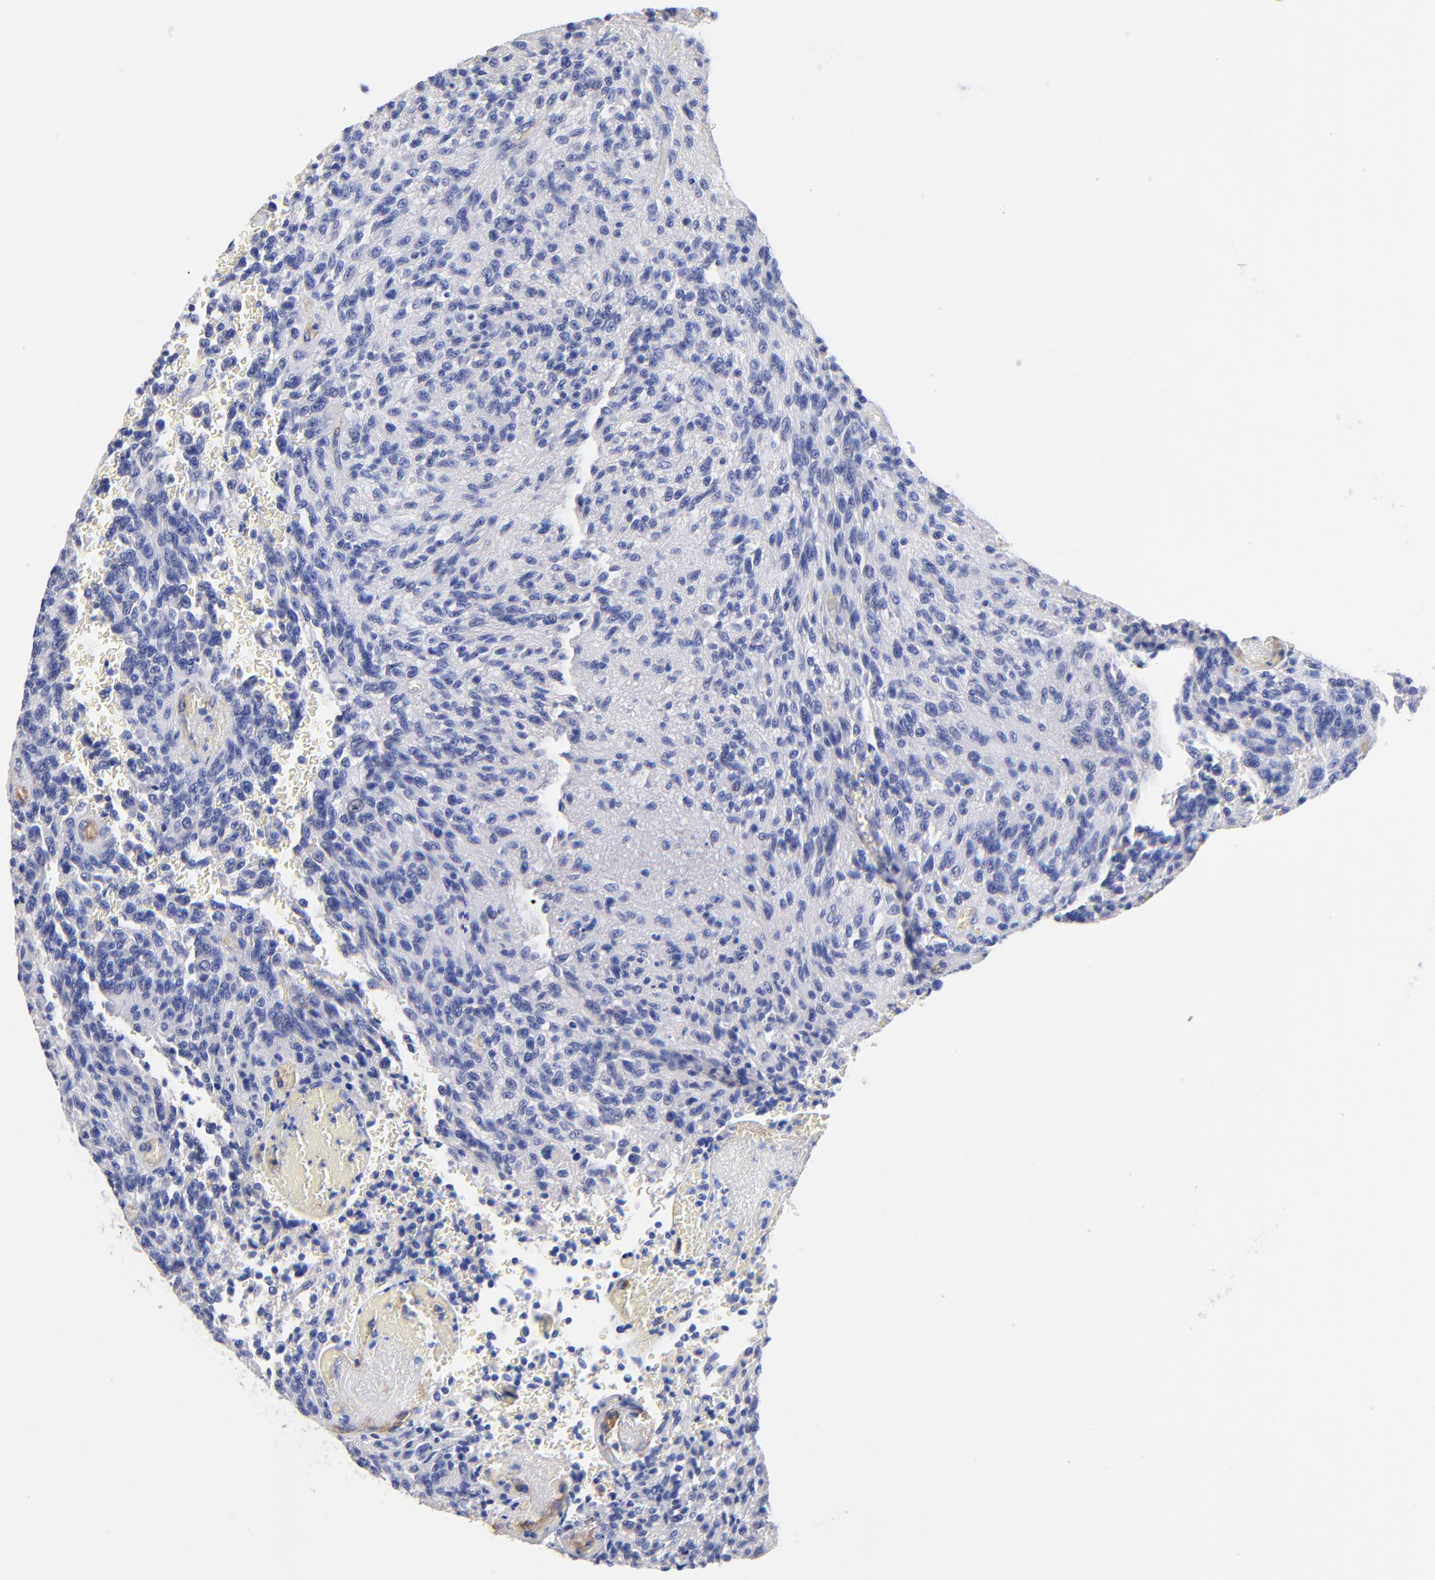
{"staining": {"intensity": "negative", "quantity": "none", "location": "none"}, "tissue": "glioma", "cell_type": "Tumor cells", "image_type": "cancer", "snomed": [{"axis": "morphology", "description": "Normal tissue, NOS"}, {"axis": "morphology", "description": "Glioma, malignant, High grade"}, {"axis": "topography", "description": "Cerebral cortex"}], "caption": "Immunohistochemistry (IHC) of human glioma reveals no staining in tumor cells.", "gene": "SLC44A2", "patient": {"sex": "male", "age": 56}}